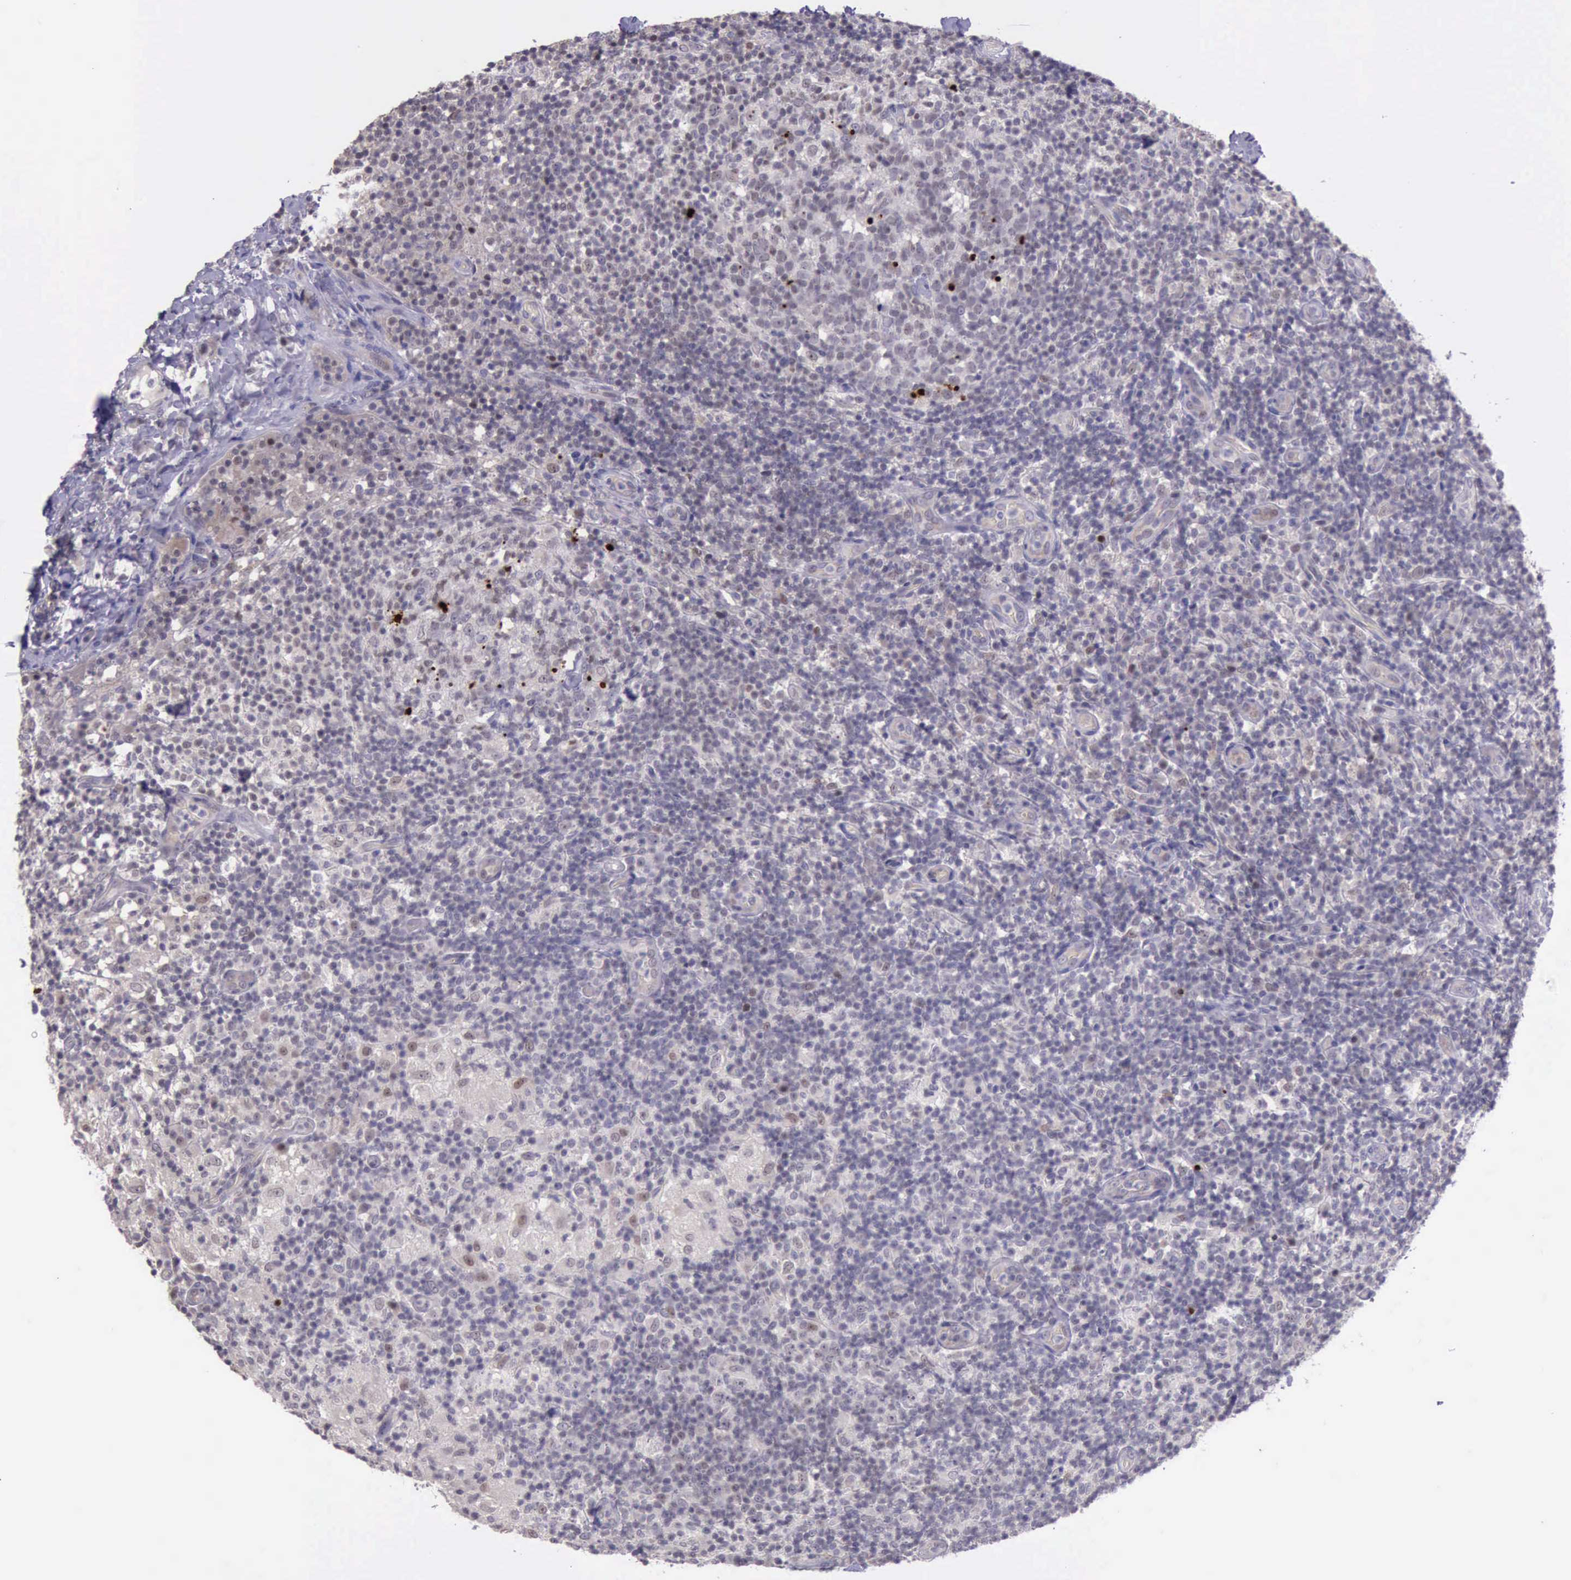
{"staining": {"intensity": "strong", "quantity": "<25%", "location": "nuclear"}, "tissue": "lymph node", "cell_type": "Germinal center cells", "image_type": "normal", "snomed": [{"axis": "morphology", "description": "Normal tissue, NOS"}, {"axis": "morphology", "description": "Inflammation, NOS"}, {"axis": "topography", "description": "Lymph node"}], "caption": "A high-resolution micrograph shows immunohistochemistry (IHC) staining of normal lymph node, which exhibits strong nuclear expression in approximately <25% of germinal center cells.", "gene": "PARP1", "patient": {"sex": "male", "age": 46}}